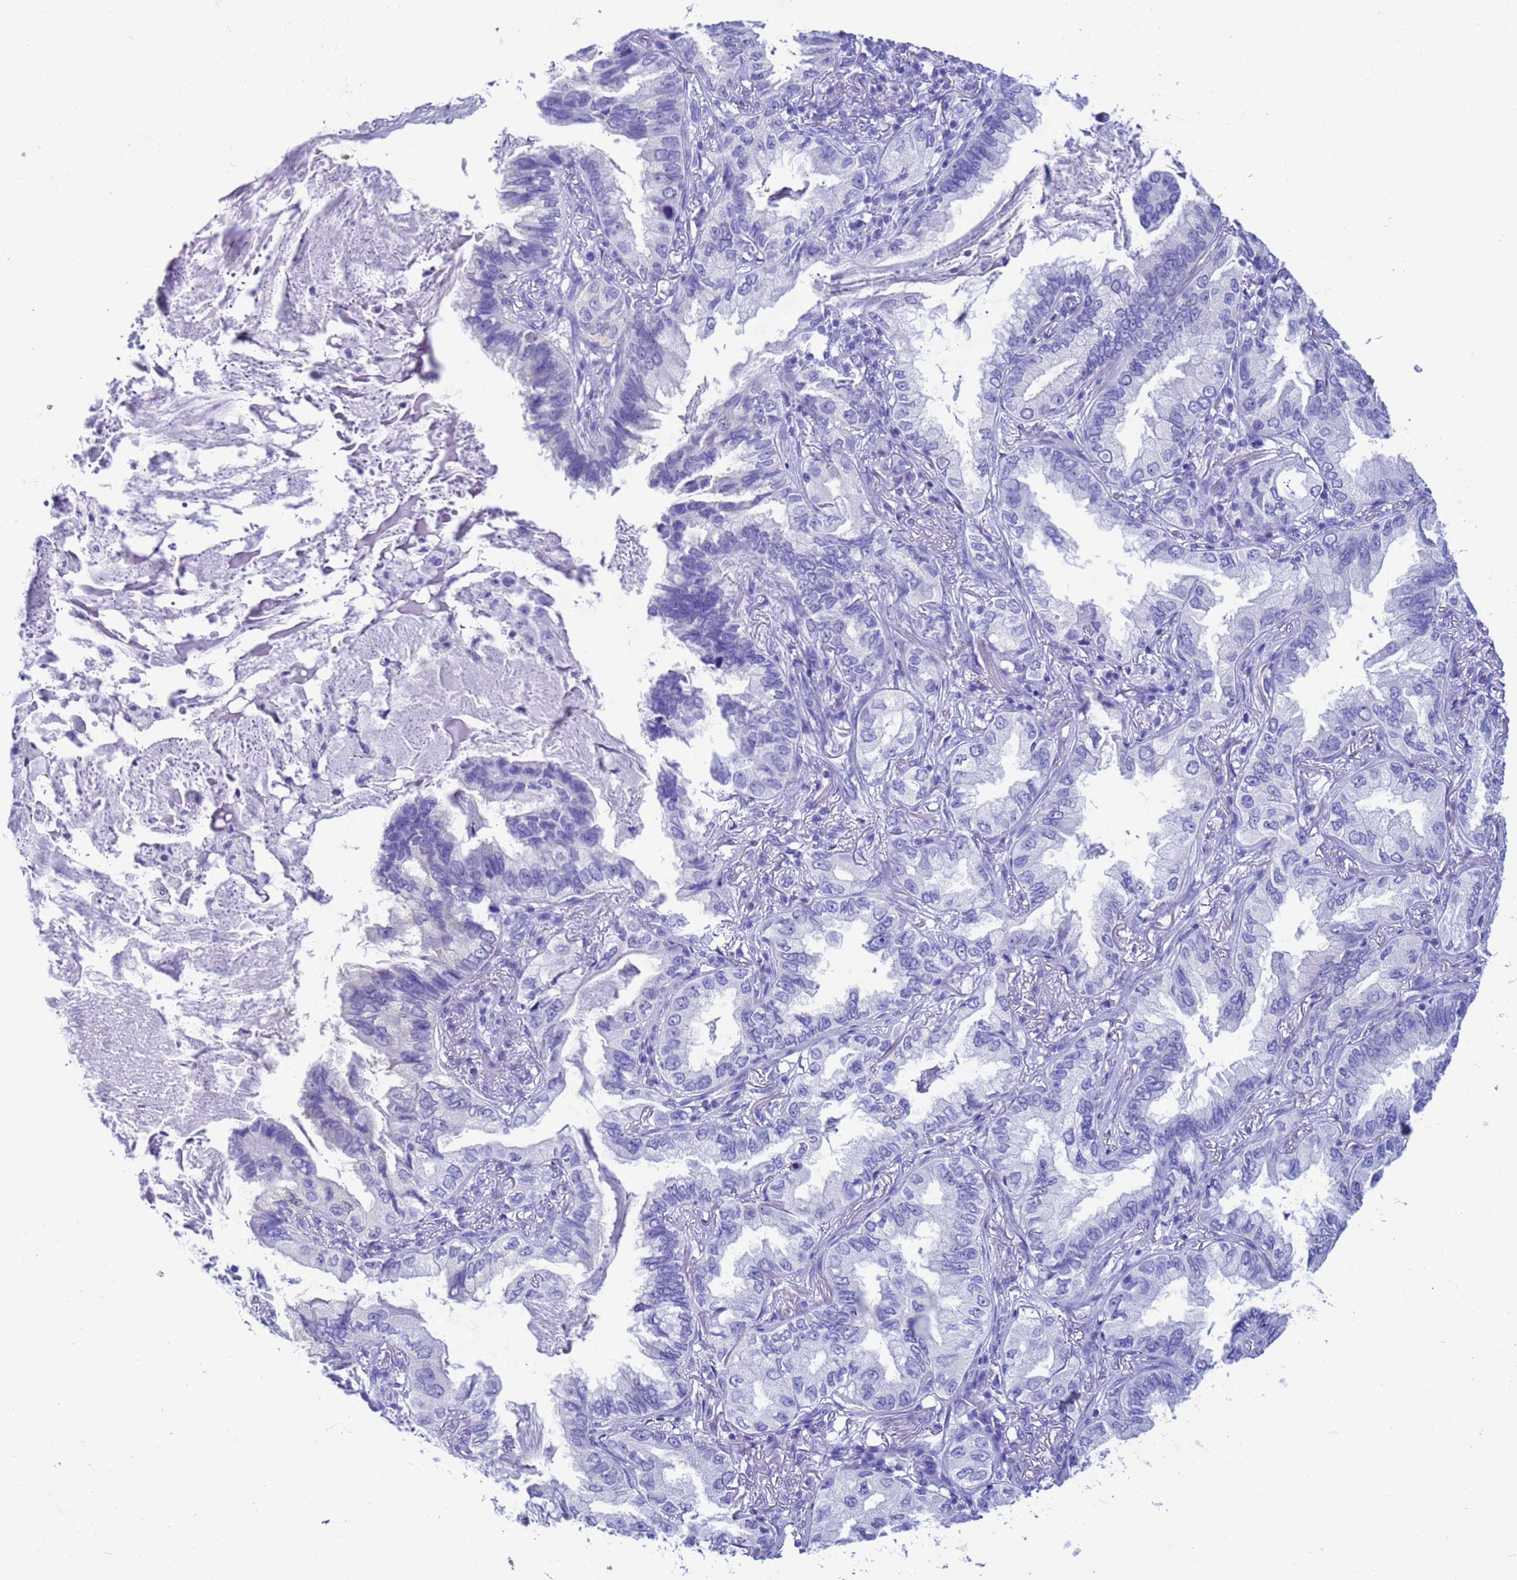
{"staining": {"intensity": "negative", "quantity": "none", "location": "none"}, "tissue": "lung cancer", "cell_type": "Tumor cells", "image_type": "cancer", "snomed": [{"axis": "morphology", "description": "Adenocarcinoma, NOS"}, {"axis": "topography", "description": "Lung"}], "caption": "Lung cancer (adenocarcinoma) was stained to show a protein in brown. There is no significant positivity in tumor cells.", "gene": "AKR1C2", "patient": {"sex": "female", "age": 69}}